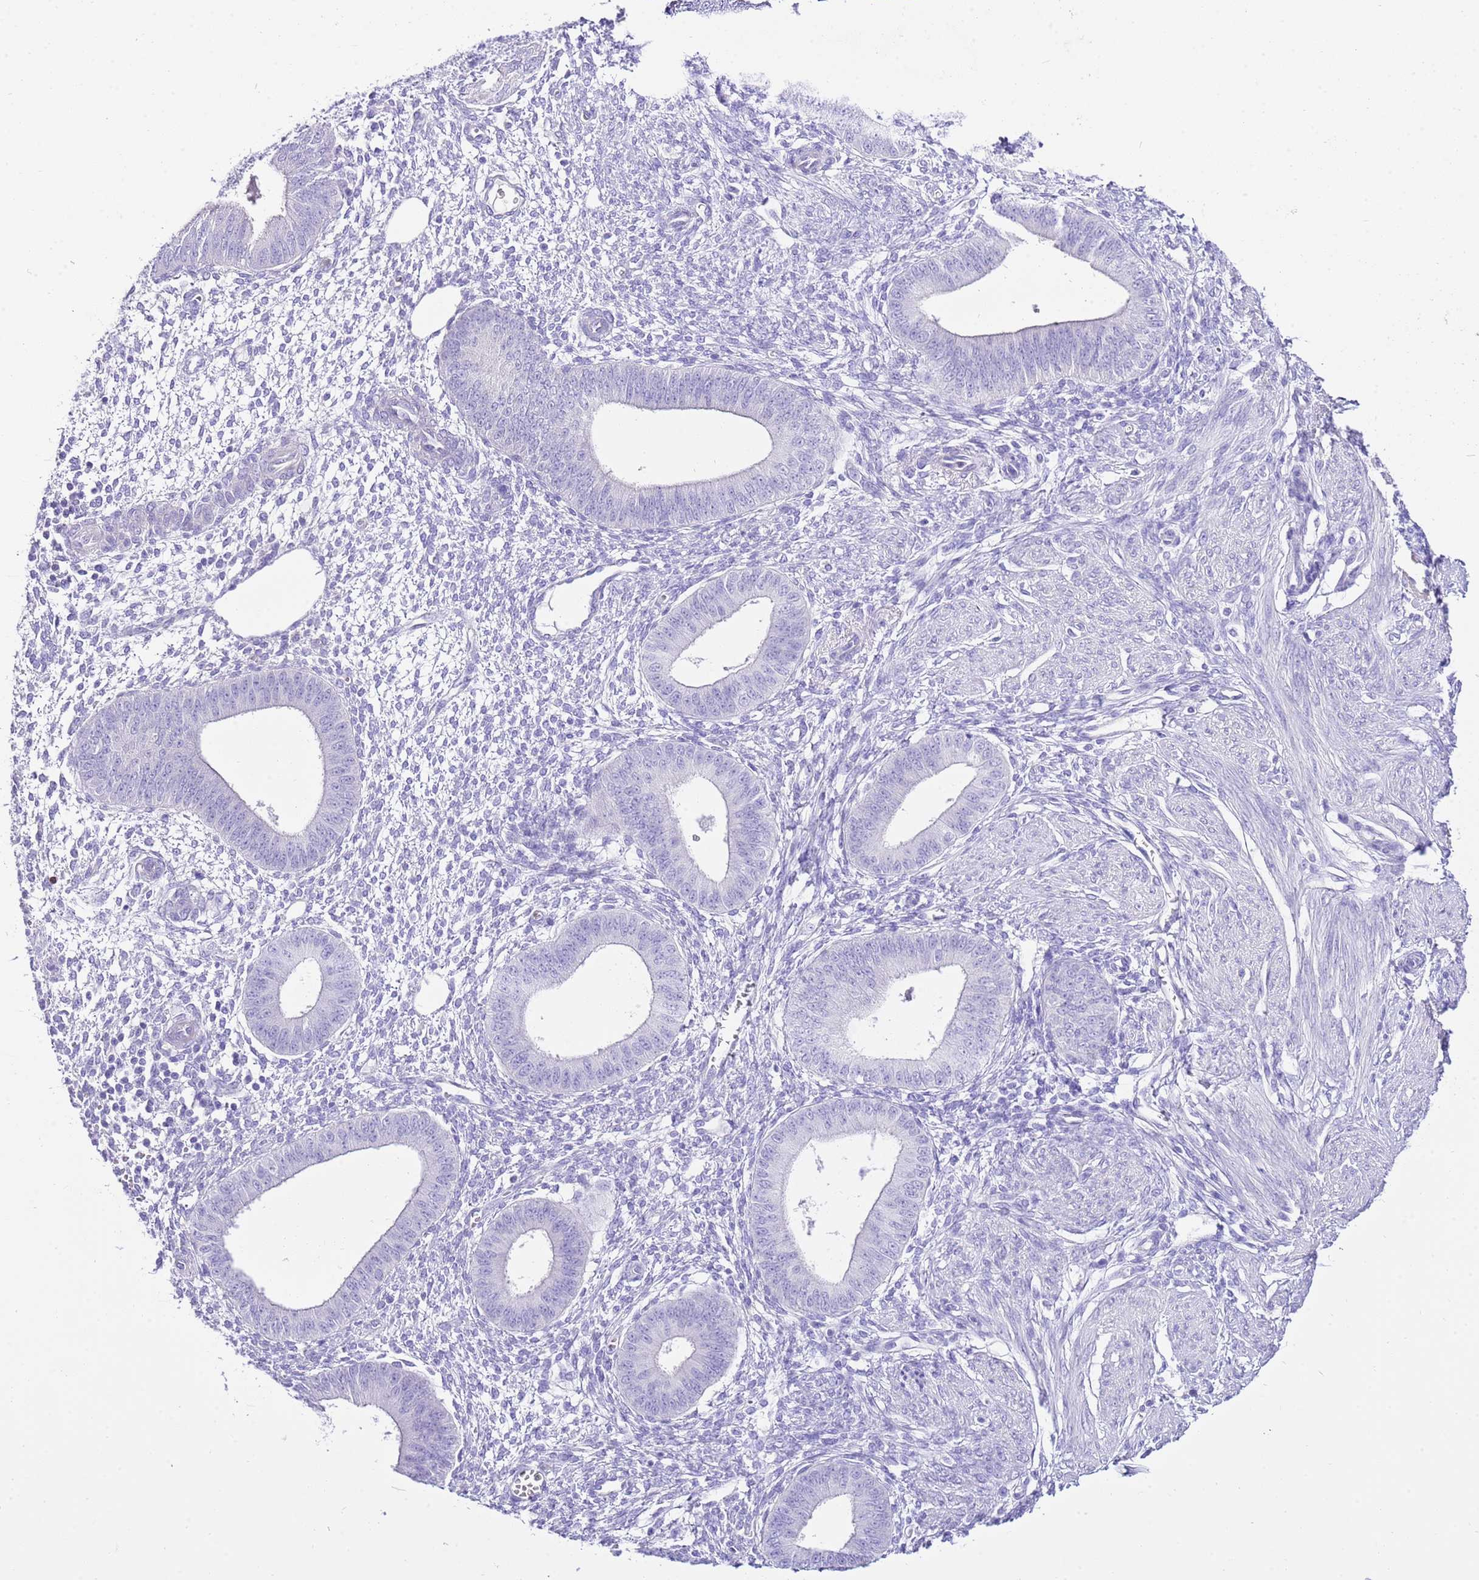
{"staining": {"intensity": "negative", "quantity": "none", "location": "none"}, "tissue": "endometrium", "cell_type": "Cells in endometrial stroma", "image_type": "normal", "snomed": [{"axis": "morphology", "description": "Normal tissue, NOS"}, {"axis": "topography", "description": "Endometrium"}], "caption": "Endometrium was stained to show a protein in brown. There is no significant staining in cells in endometrial stroma. The staining was performed using DAB to visualize the protein expression in brown, while the nuclei were stained in blue with hematoxylin (Magnification: 20x).", "gene": "BHLHA15", "patient": {"sex": "female", "age": 49}}